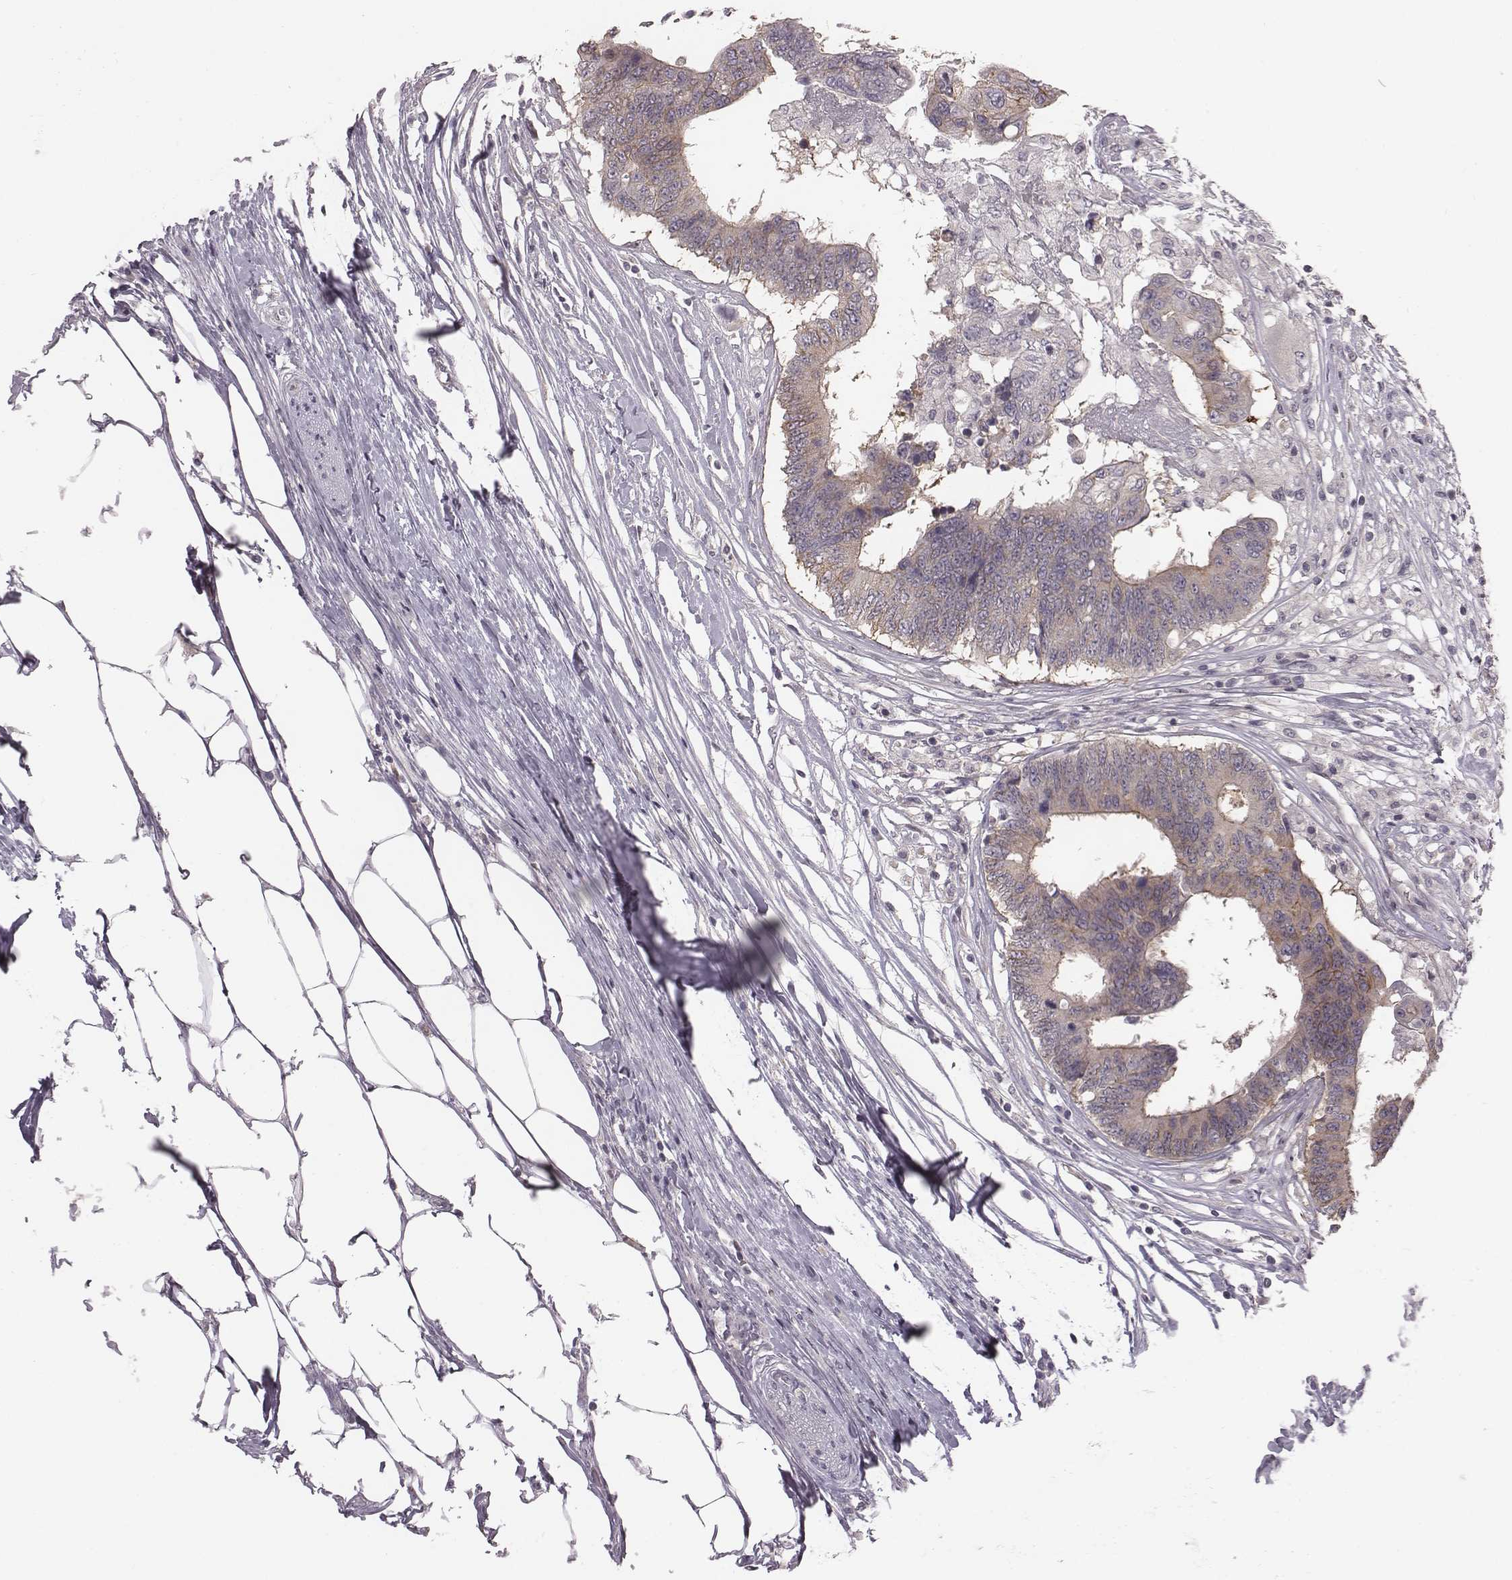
{"staining": {"intensity": "weak", "quantity": ">75%", "location": "cytoplasmic/membranous"}, "tissue": "colorectal cancer", "cell_type": "Tumor cells", "image_type": "cancer", "snomed": [{"axis": "morphology", "description": "Adenocarcinoma, NOS"}, {"axis": "topography", "description": "Colon"}], "caption": "A low amount of weak cytoplasmic/membranous staining is present in about >75% of tumor cells in colorectal cancer (adenocarcinoma) tissue.", "gene": "BICDL1", "patient": {"sex": "female", "age": 48}}